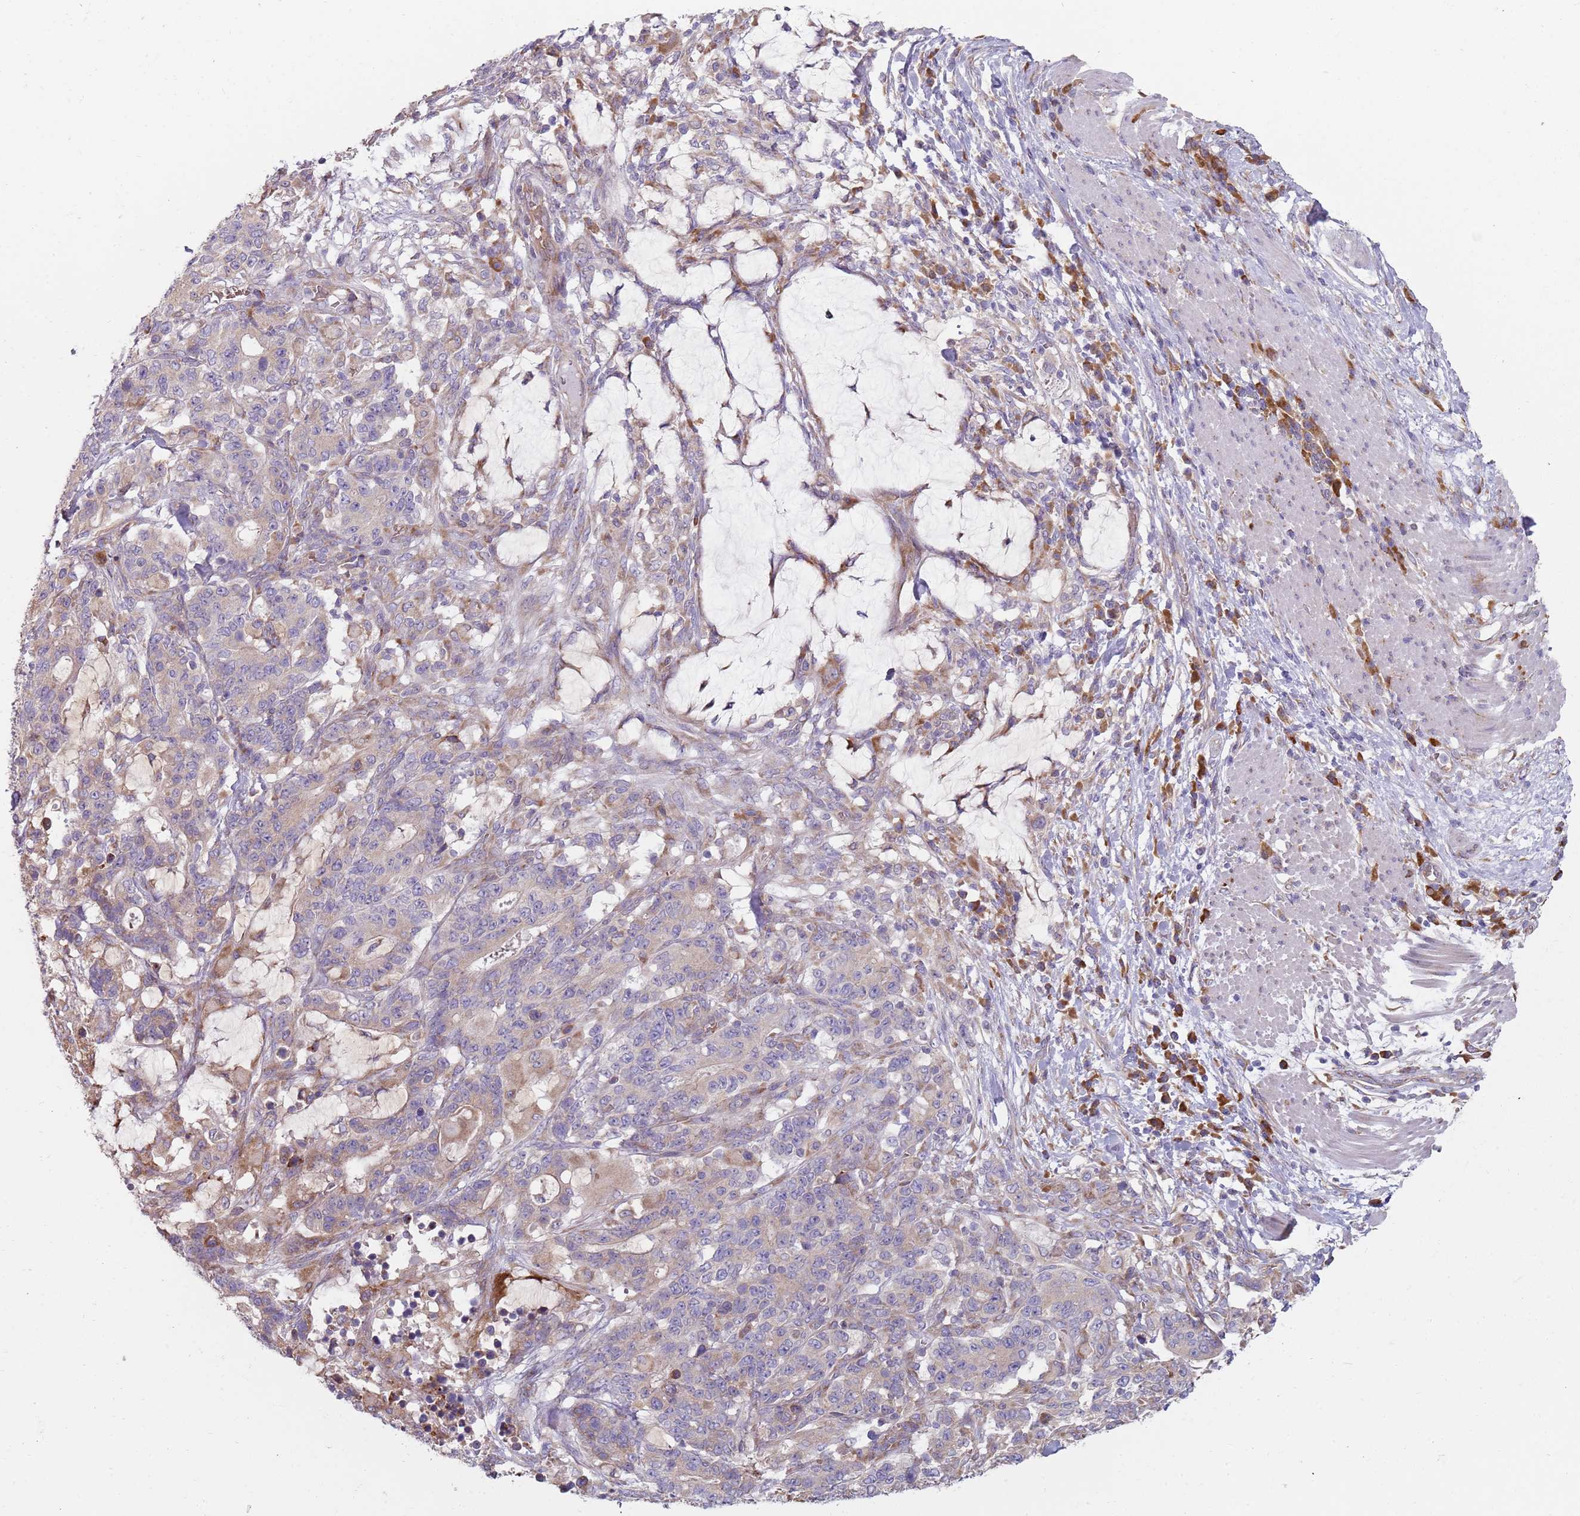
{"staining": {"intensity": "weak", "quantity": "25%-75%", "location": "cytoplasmic/membranous"}, "tissue": "stomach cancer", "cell_type": "Tumor cells", "image_type": "cancer", "snomed": [{"axis": "morphology", "description": "Normal tissue, NOS"}, {"axis": "morphology", "description": "Adenocarcinoma, NOS"}, {"axis": "topography", "description": "Stomach"}], "caption": "A brown stain labels weak cytoplasmic/membranous positivity of a protein in human adenocarcinoma (stomach) tumor cells.", "gene": "SPATA2", "patient": {"sex": "female", "age": 64}}